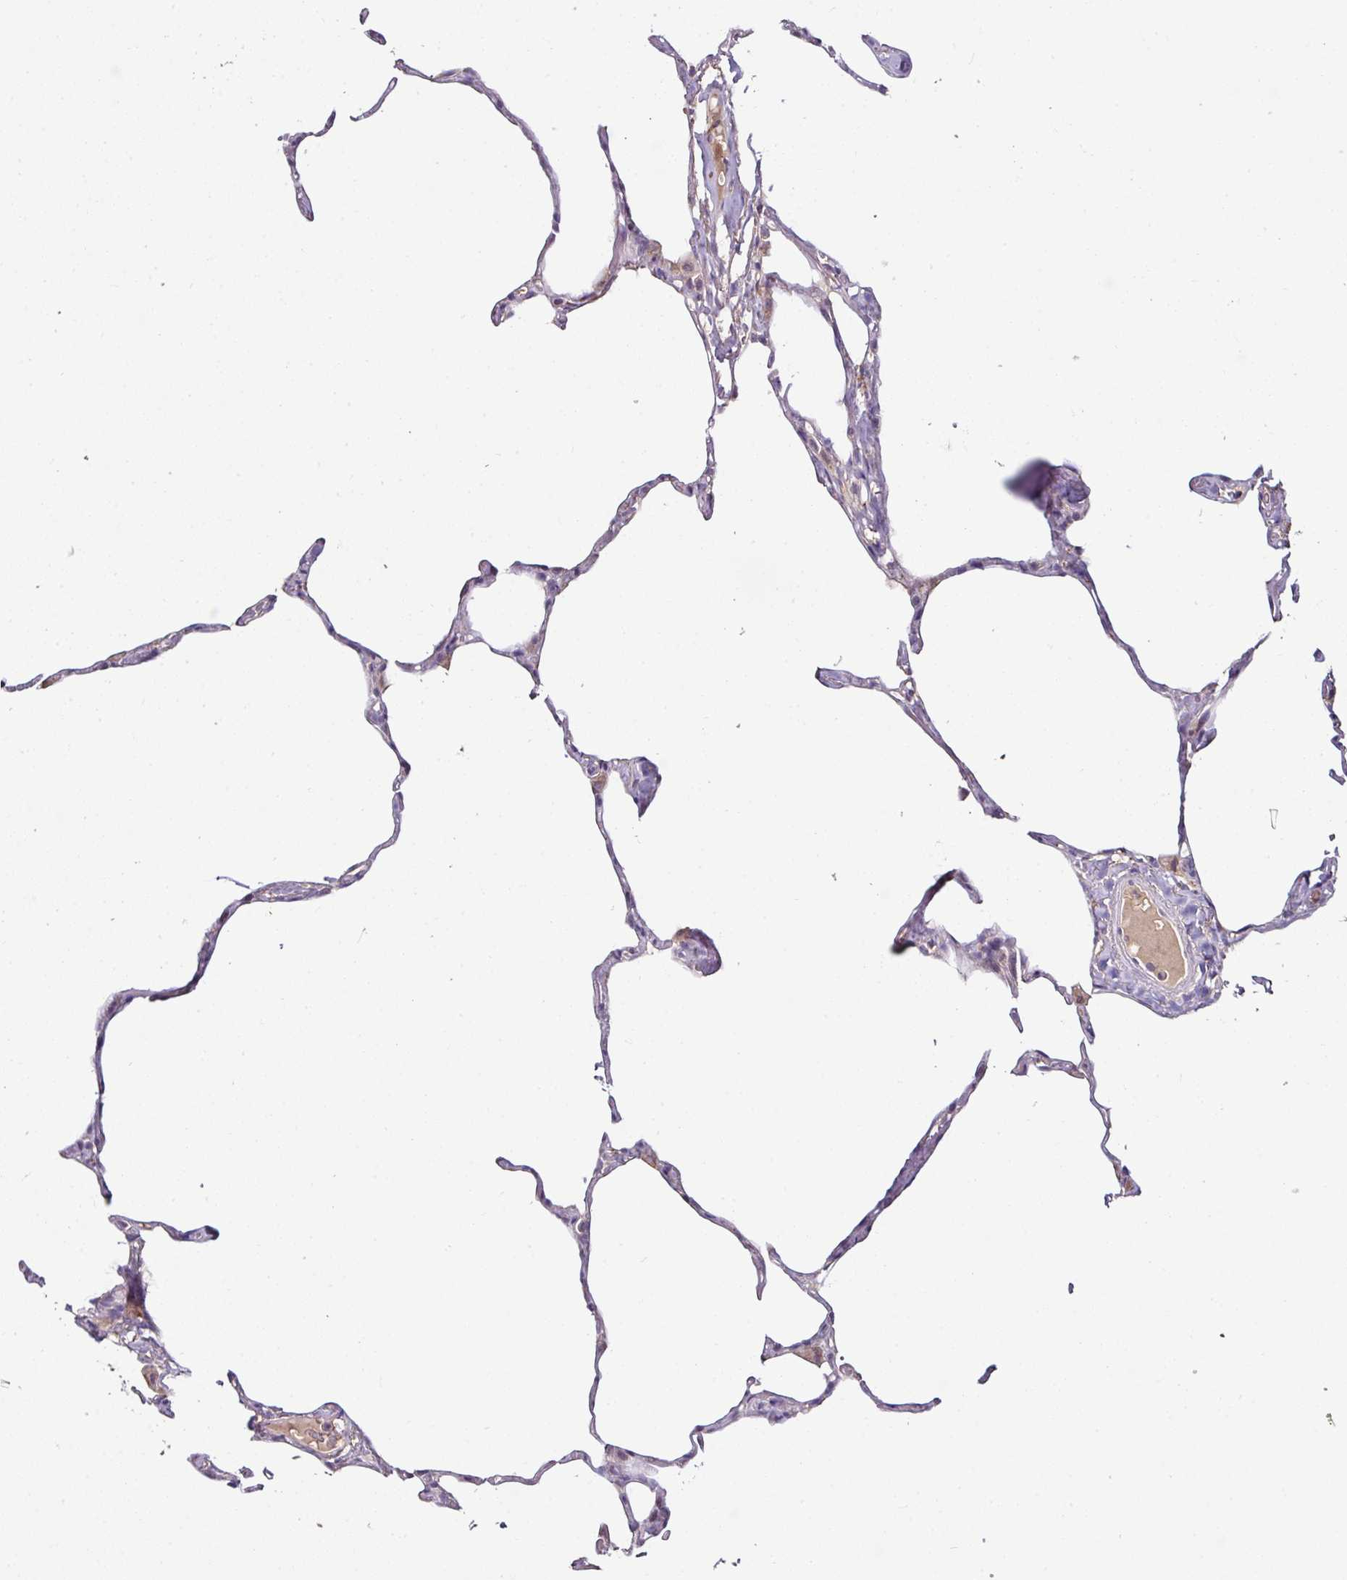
{"staining": {"intensity": "weak", "quantity": "<25%", "location": "cytoplasmic/membranous"}, "tissue": "lung", "cell_type": "Alveolar cells", "image_type": "normal", "snomed": [{"axis": "morphology", "description": "Normal tissue, NOS"}, {"axis": "topography", "description": "Lung"}], "caption": "Lung stained for a protein using immunohistochemistry (IHC) displays no expression alveolar cells.", "gene": "CPD", "patient": {"sex": "male", "age": 65}}